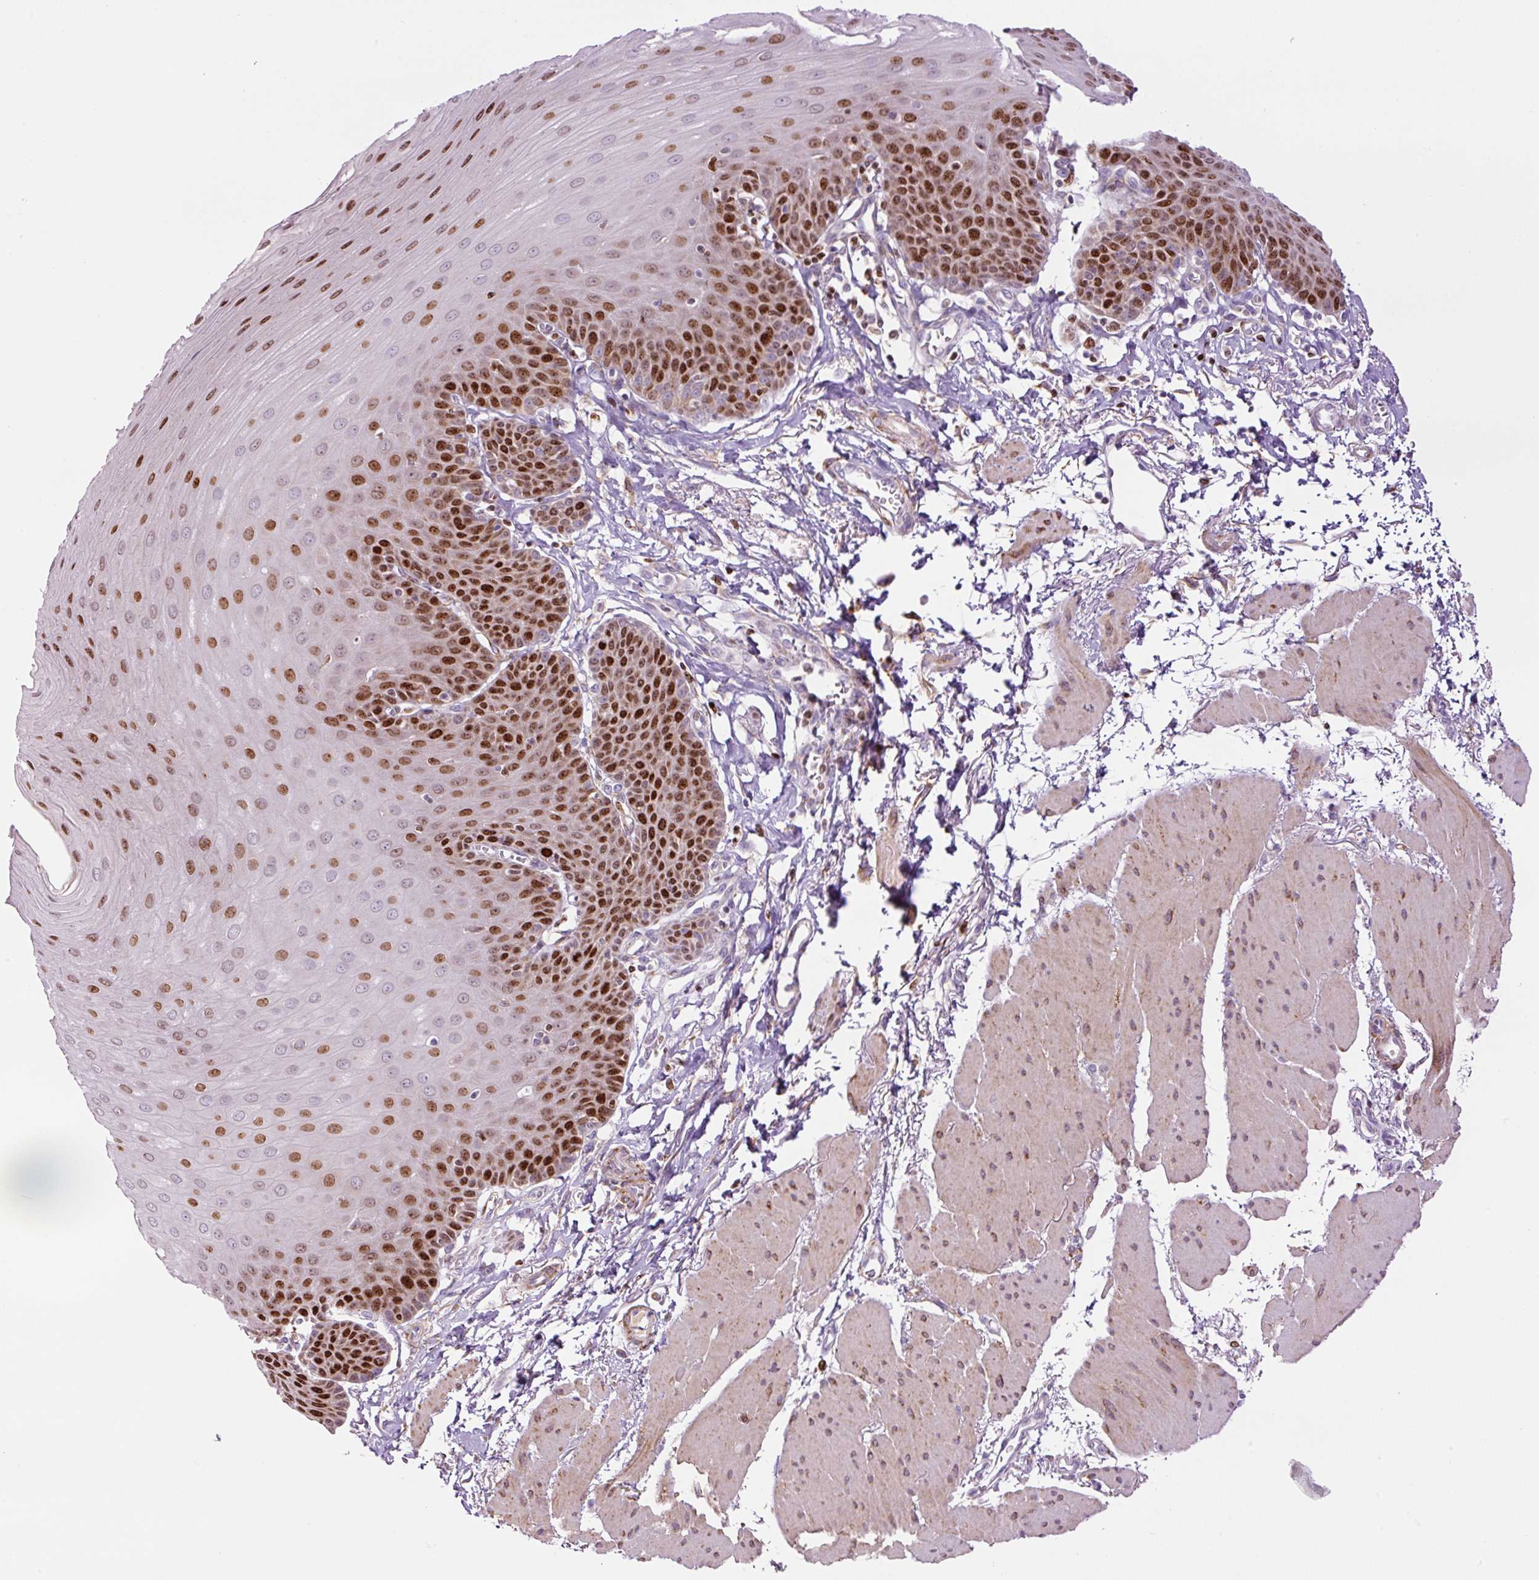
{"staining": {"intensity": "strong", "quantity": "25%-75%", "location": "nuclear"}, "tissue": "esophagus", "cell_type": "Squamous epithelial cells", "image_type": "normal", "snomed": [{"axis": "morphology", "description": "Normal tissue, NOS"}, {"axis": "topography", "description": "Esophagus"}], "caption": "Squamous epithelial cells demonstrate high levels of strong nuclear expression in about 25%-75% of cells in benign esophagus.", "gene": "TMEM8B", "patient": {"sex": "female", "age": 81}}